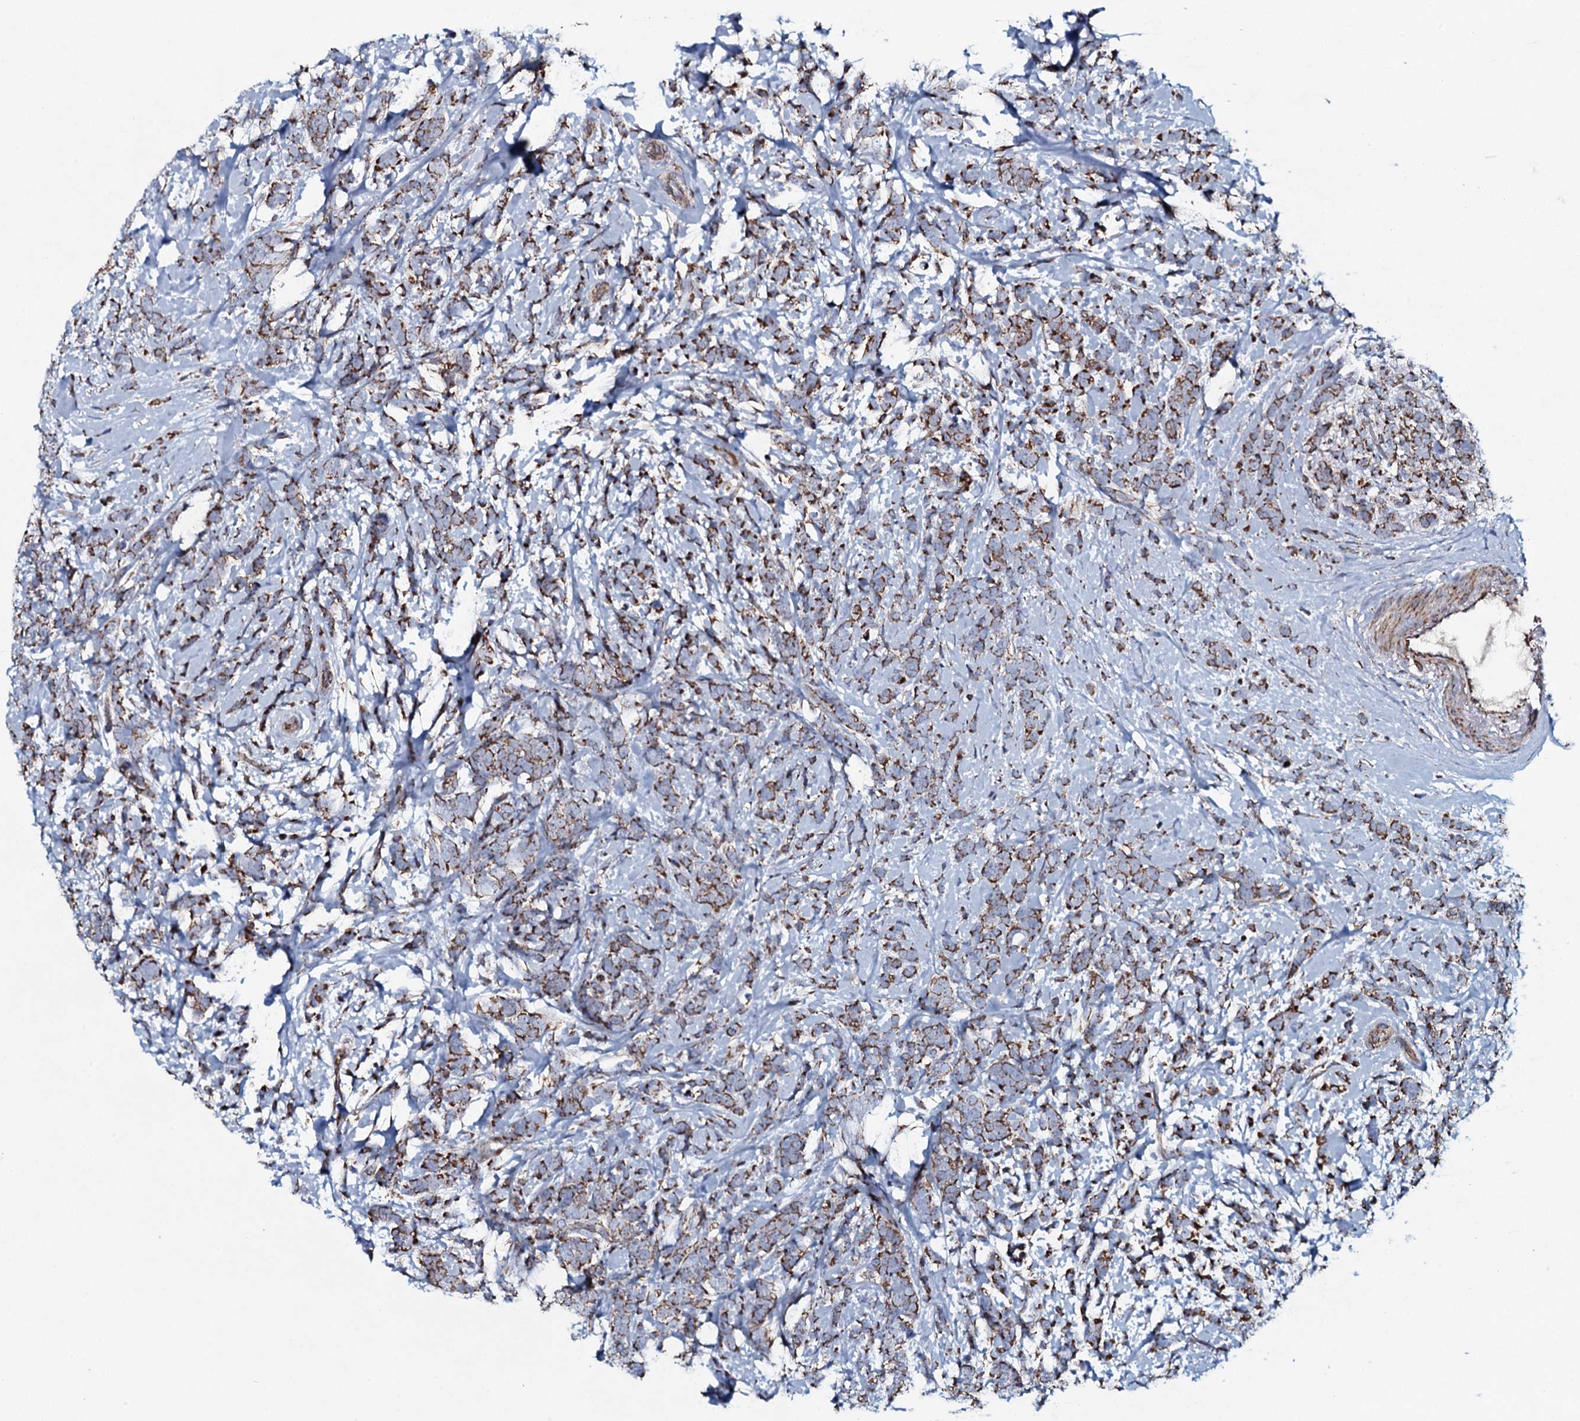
{"staining": {"intensity": "moderate", "quantity": ">75%", "location": "cytoplasmic/membranous"}, "tissue": "breast cancer", "cell_type": "Tumor cells", "image_type": "cancer", "snomed": [{"axis": "morphology", "description": "Lobular carcinoma"}, {"axis": "topography", "description": "Breast"}], "caption": "Lobular carcinoma (breast) stained for a protein (brown) reveals moderate cytoplasmic/membranous positive expression in approximately >75% of tumor cells.", "gene": "EVC2", "patient": {"sex": "female", "age": 58}}